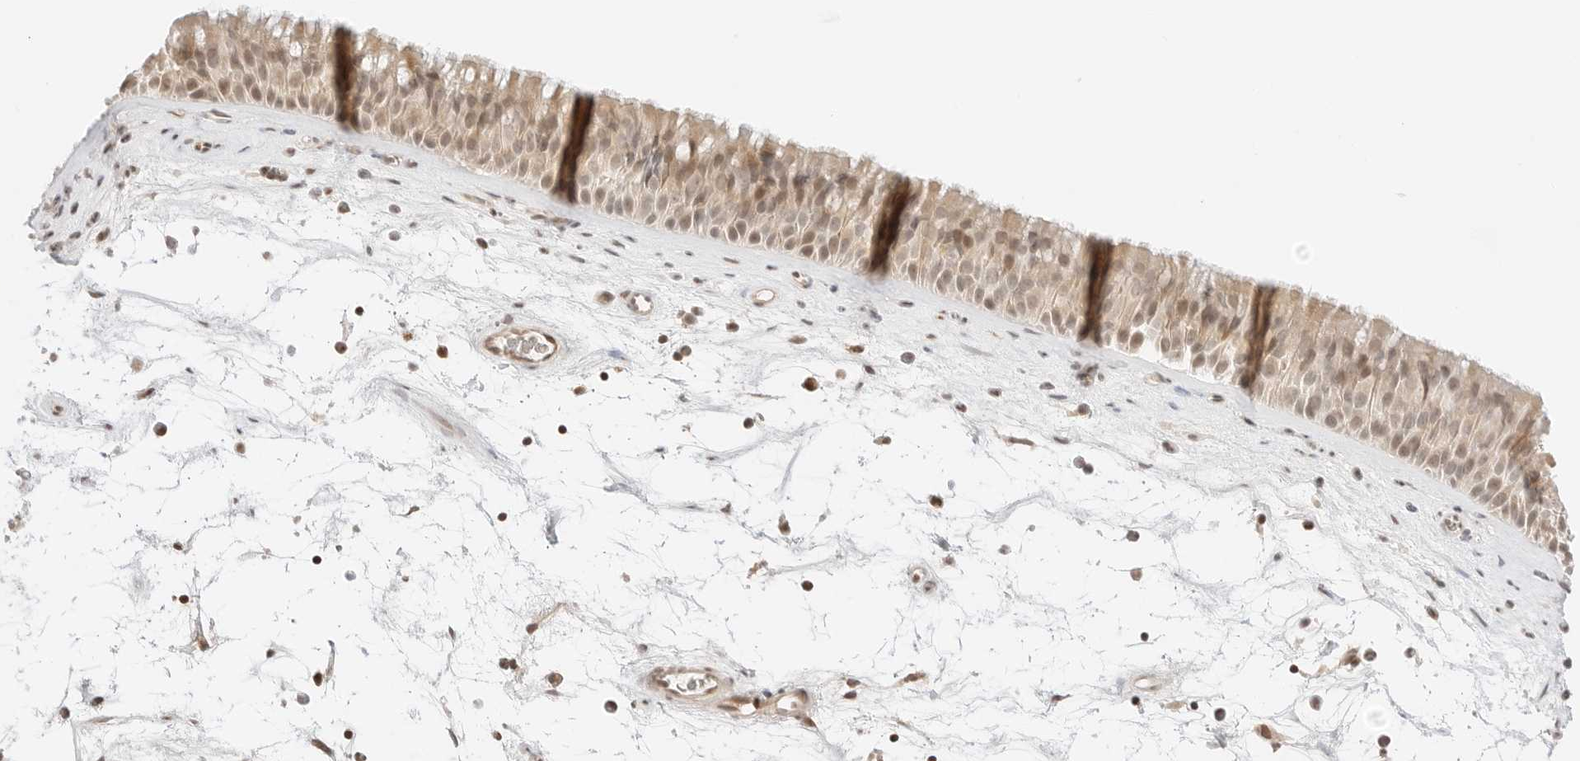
{"staining": {"intensity": "moderate", "quantity": ">75%", "location": "cytoplasmic/membranous,nuclear"}, "tissue": "nasopharynx", "cell_type": "Respiratory epithelial cells", "image_type": "normal", "snomed": [{"axis": "morphology", "description": "Normal tissue, NOS"}, {"axis": "topography", "description": "Nasopharynx"}], "caption": "Moderate cytoplasmic/membranous,nuclear expression for a protein is identified in approximately >75% of respiratory epithelial cells of unremarkable nasopharynx using IHC.", "gene": "RPS6KL1", "patient": {"sex": "male", "age": 64}}